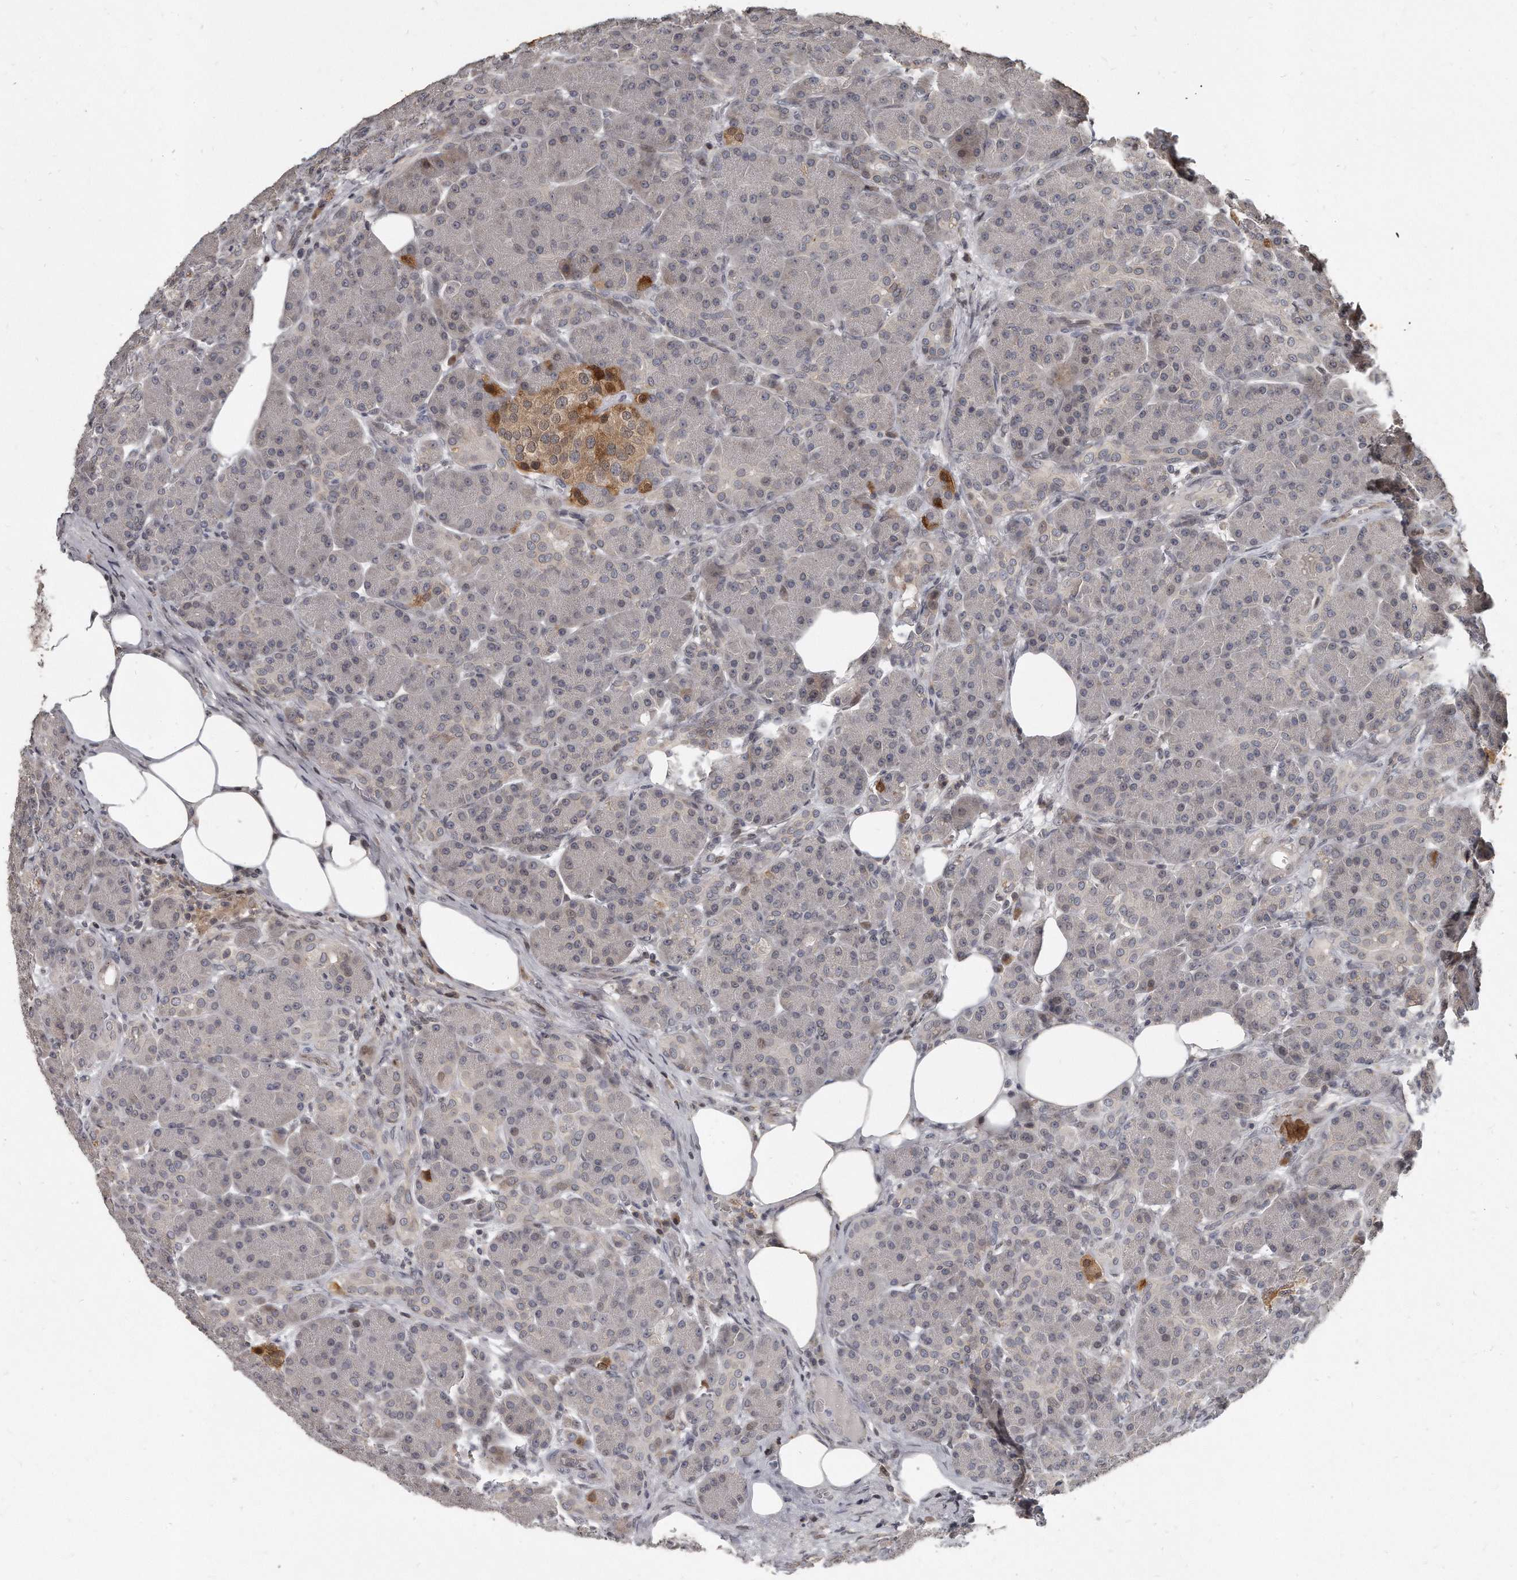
{"staining": {"intensity": "negative", "quantity": "none", "location": "none"}, "tissue": "pancreas", "cell_type": "Exocrine glandular cells", "image_type": "normal", "snomed": [{"axis": "morphology", "description": "Normal tissue, NOS"}, {"axis": "topography", "description": "Pancreas"}], "caption": "This is an immunohistochemistry micrograph of normal pancreas. There is no positivity in exocrine glandular cells.", "gene": "GCH1", "patient": {"sex": "male", "age": 63}}